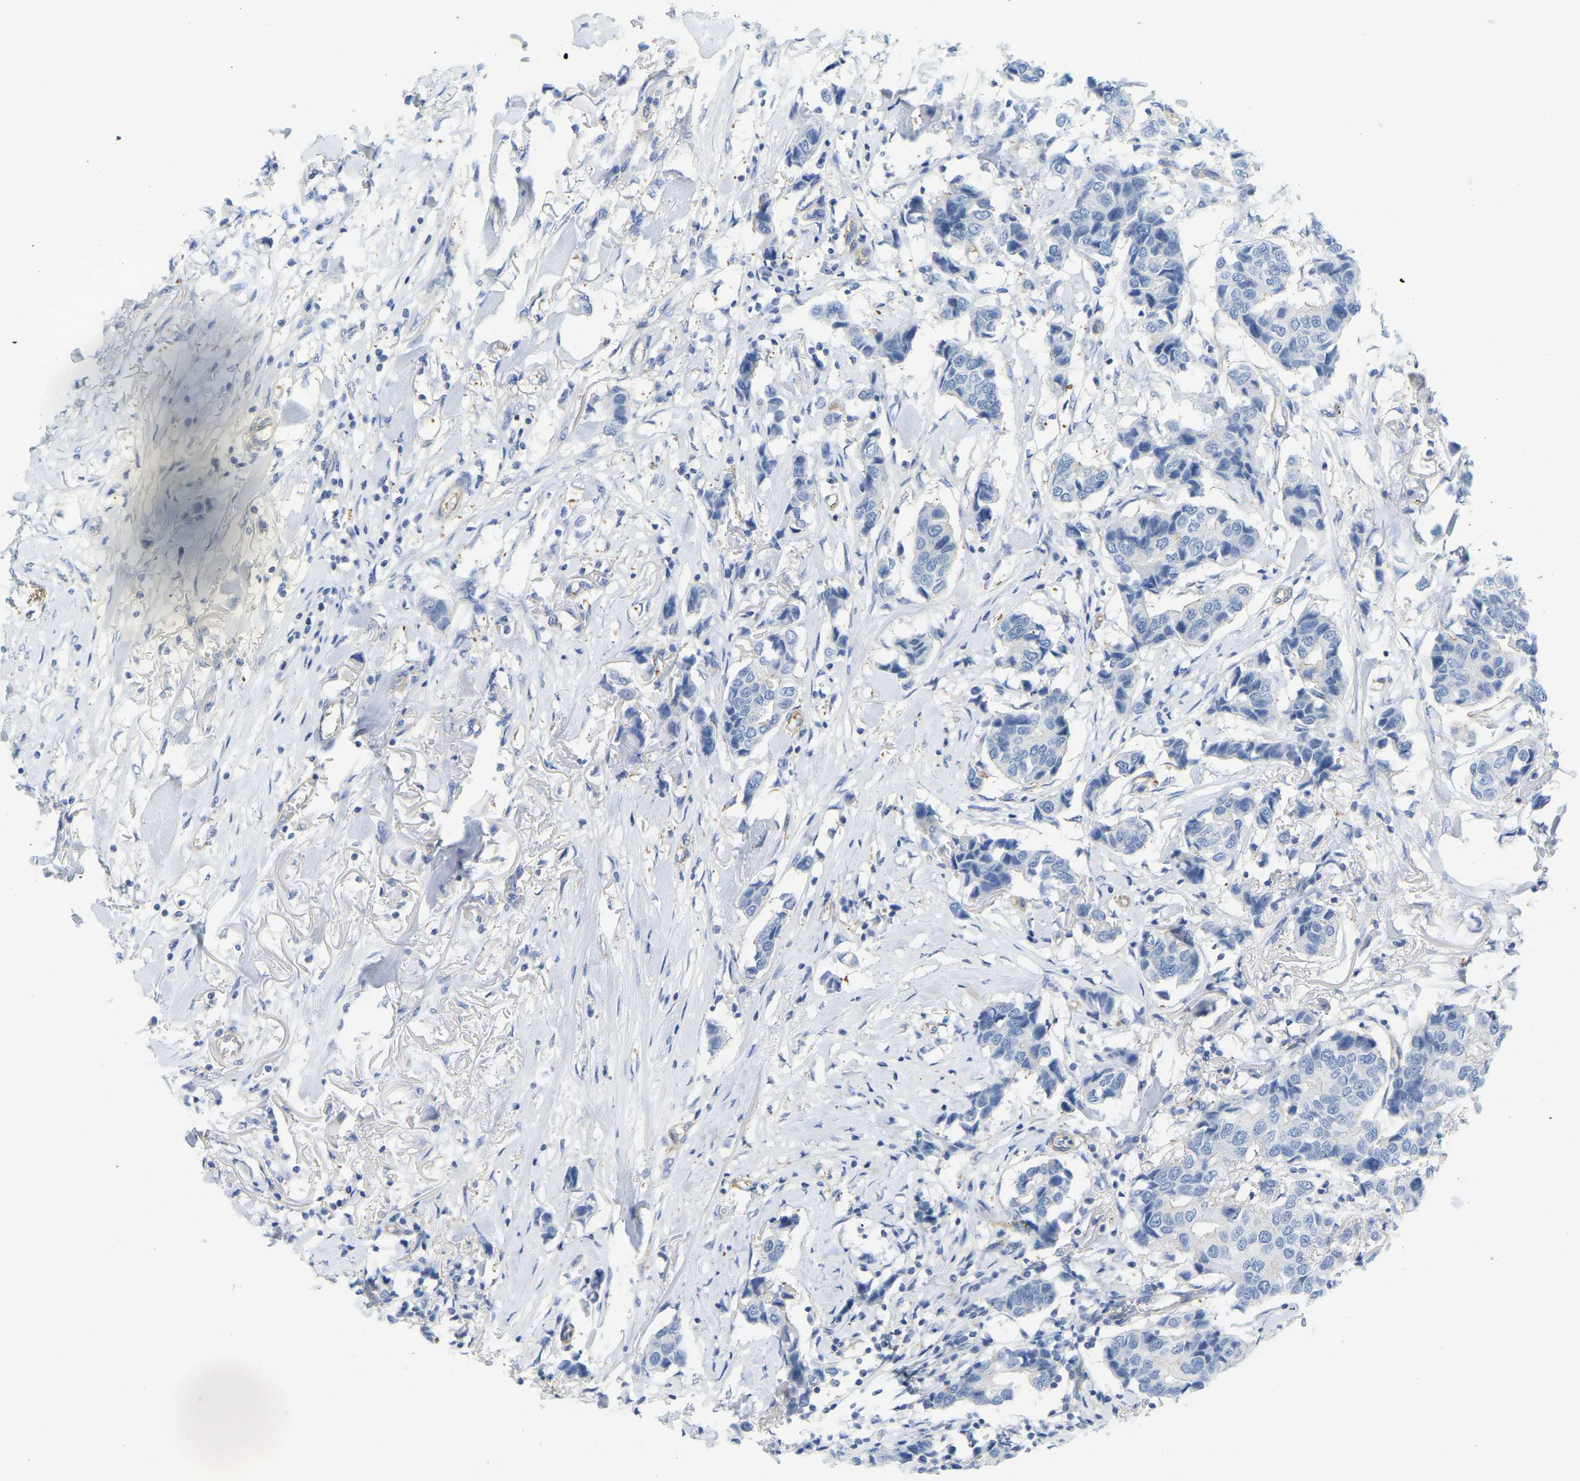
{"staining": {"intensity": "negative", "quantity": "none", "location": "none"}, "tissue": "breast cancer", "cell_type": "Tumor cells", "image_type": "cancer", "snomed": [{"axis": "morphology", "description": "Duct carcinoma"}, {"axis": "topography", "description": "Breast"}], "caption": "IHC of infiltrating ductal carcinoma (breast) reveals no staining in tumor cells. (DAB (3,3'-diaminobenzidine) IHC visualized using brightfield microscopy, high magnification).", "gene": "MYL3", "patient": {"sex": "female", "age": 80}}